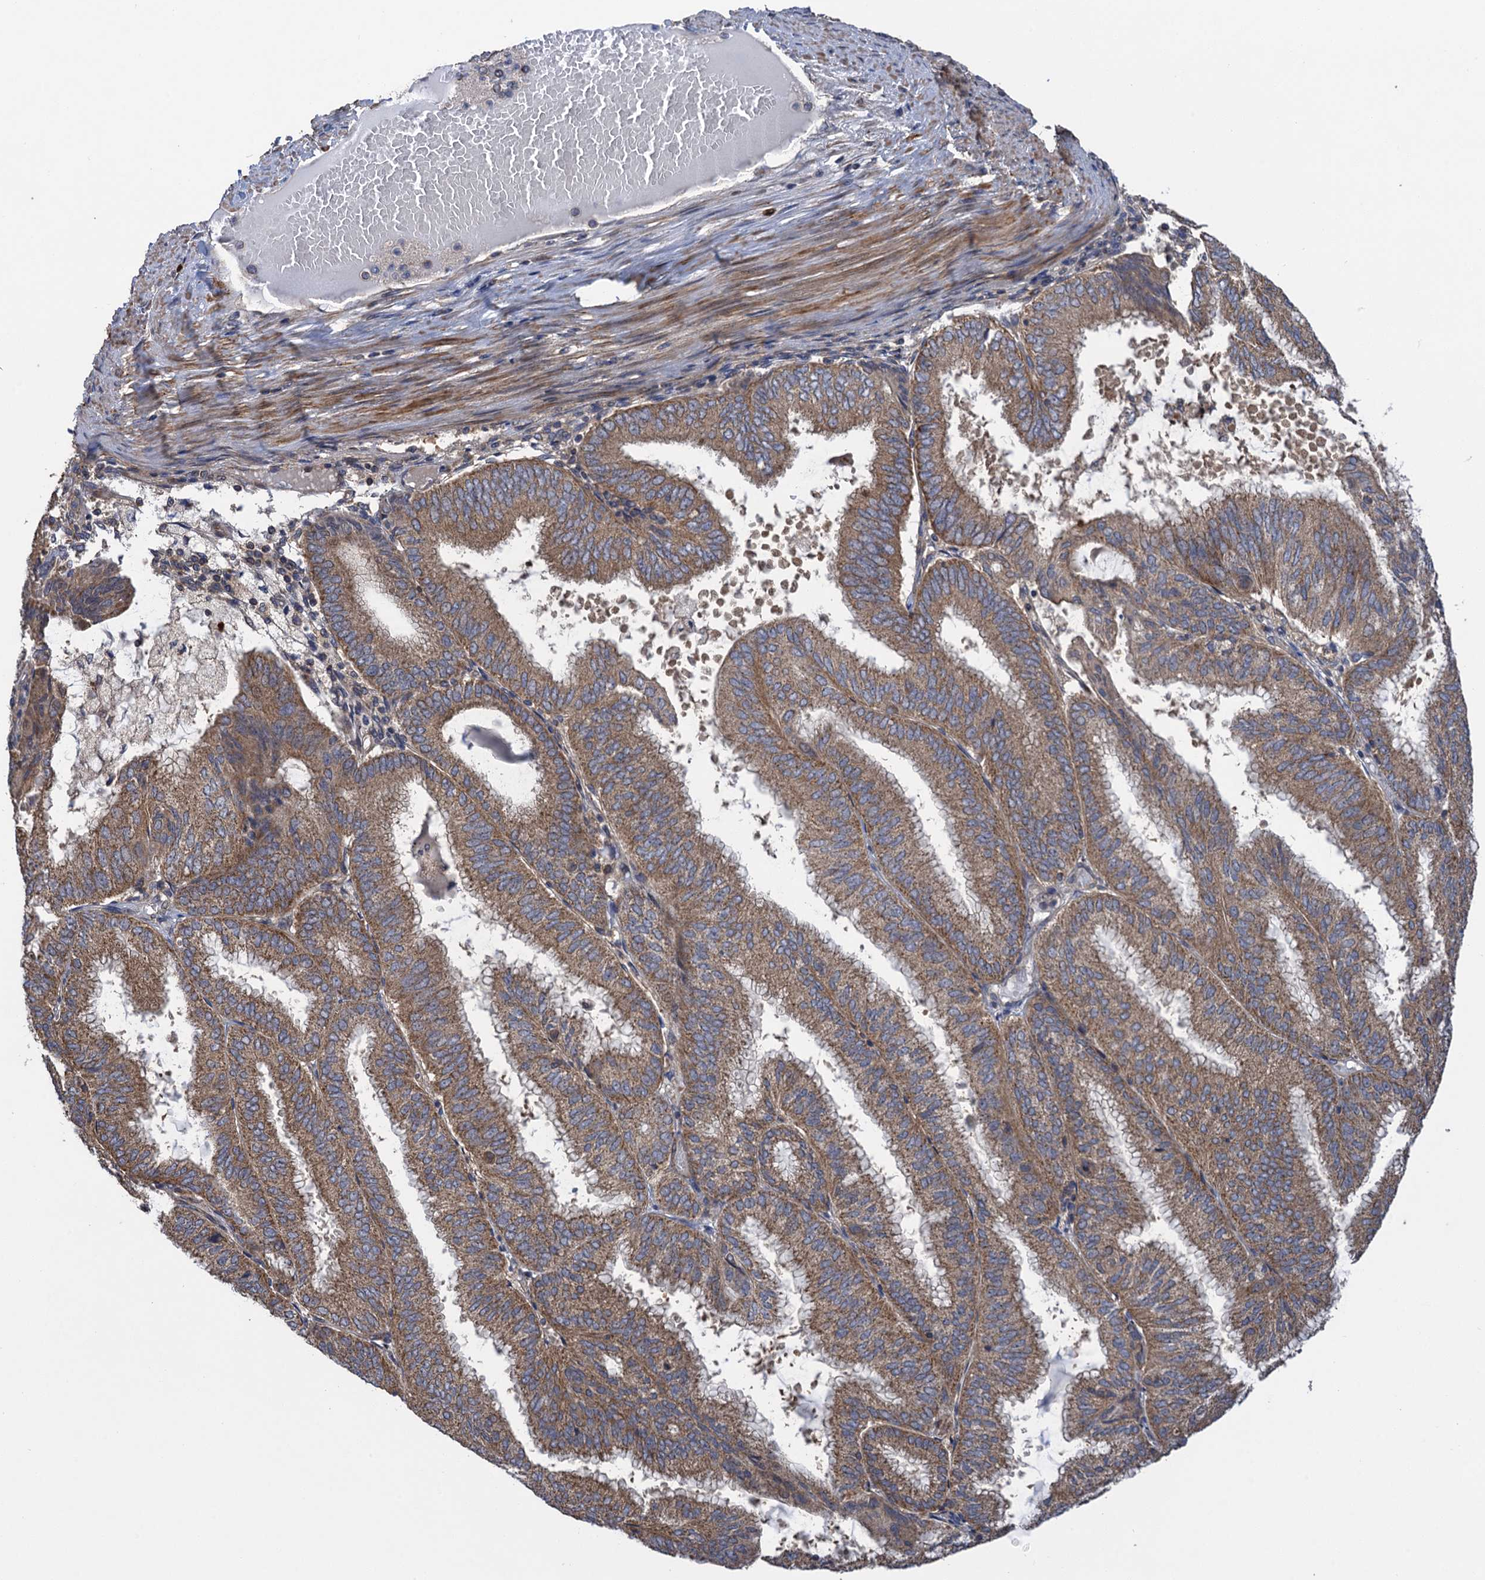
{"staining": {"intensity": "moderate", "quantity": ">75%", "location": "cytoplasmic/membranous"}, "tissue": "endometrial cancer", "cell_type": "Tumor cells", "image_type": "cancer", "snomed": [{"axis": "morphology", "description": "Adenocarcinoma, NOS"}, {"axis": "topography", "description": "Endometrium"}], "caption": "Human endometrial cancer (adenocarcinoma) stained with a protein marker displays moderate staining in tumor cells.", "gene": "WDR88", "patient": {"sex": "female", "age": 49}}